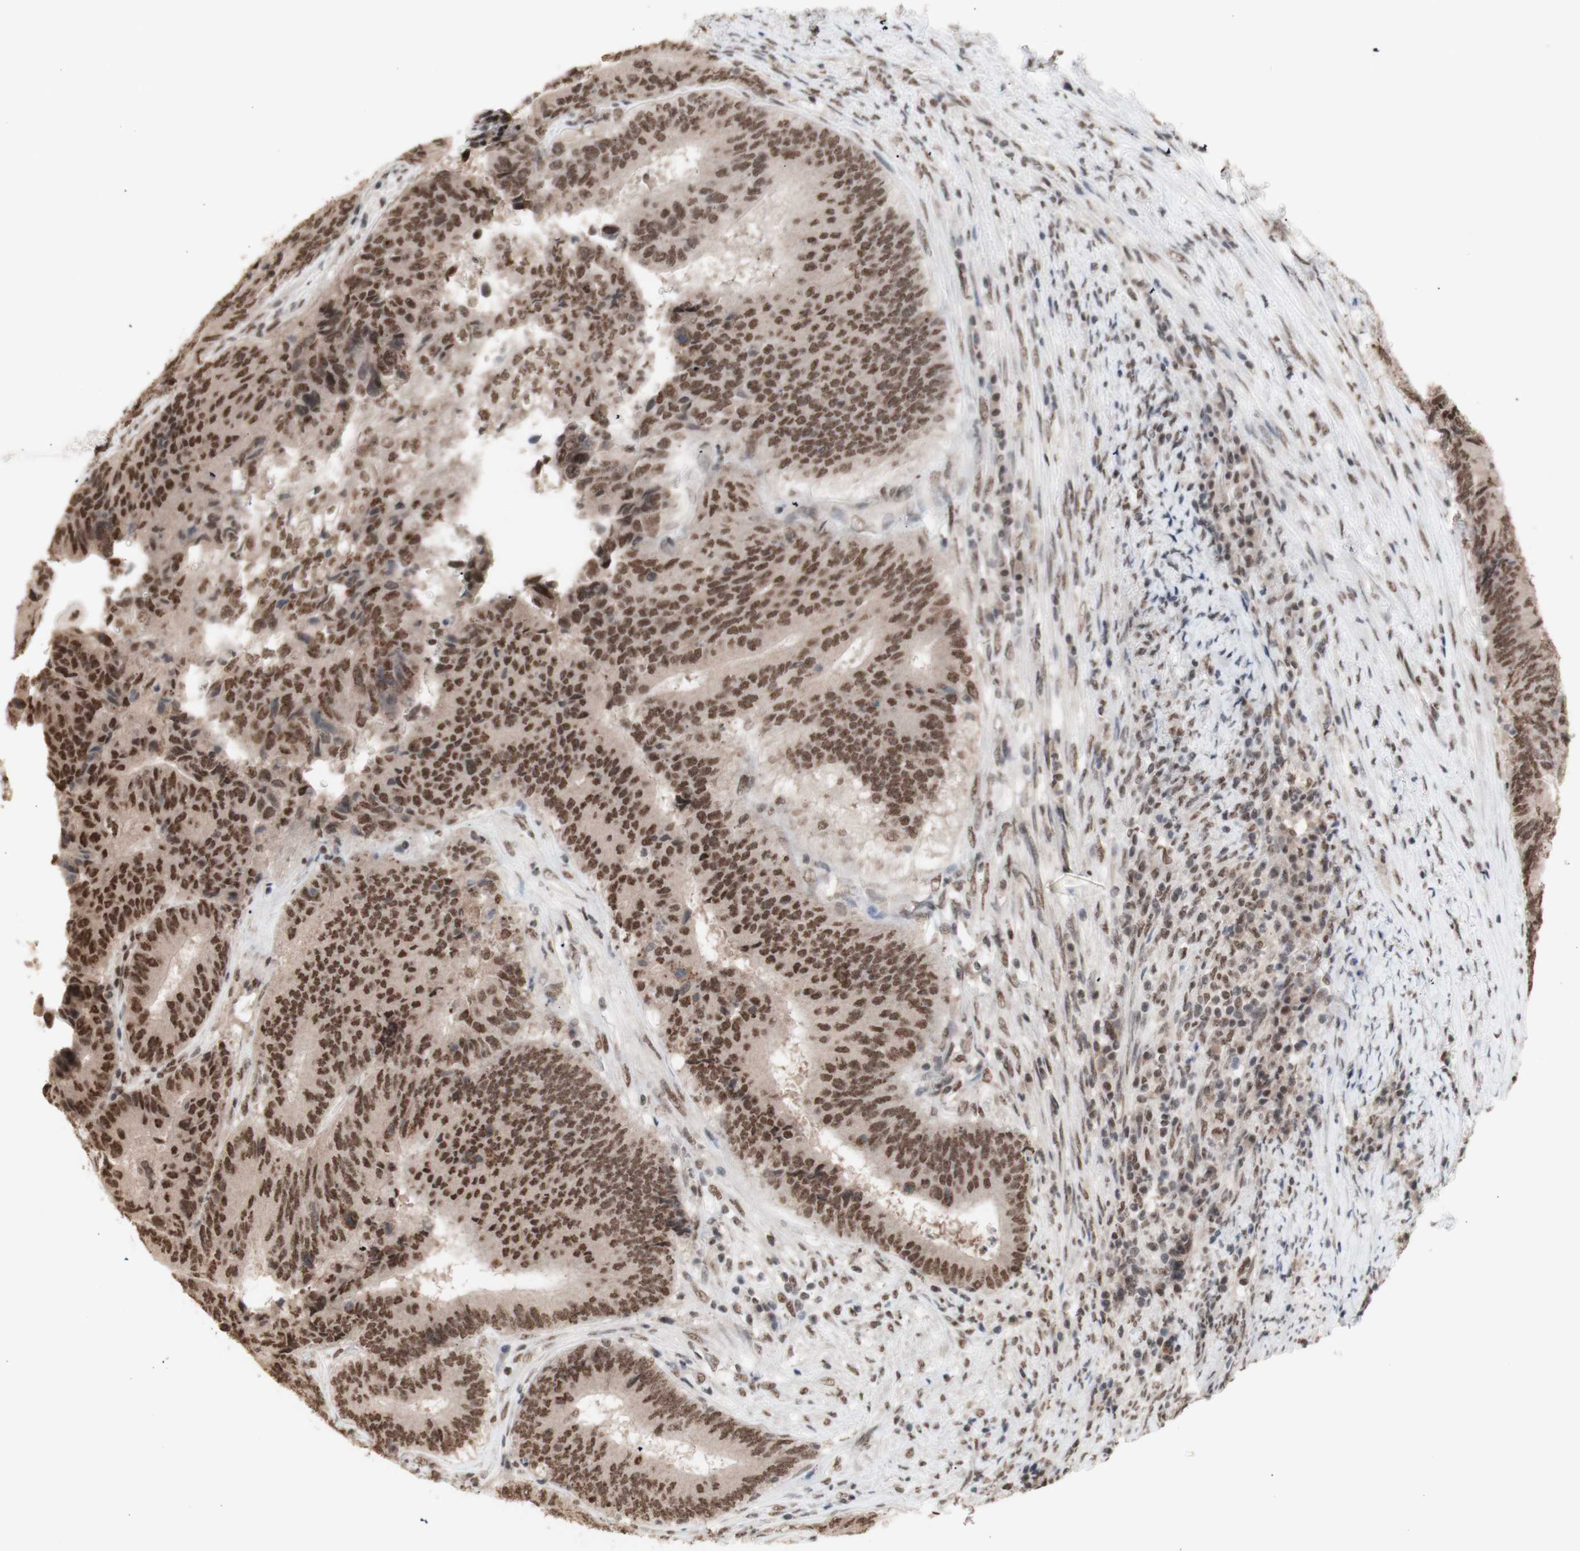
{"staining": {"intensity": "moderate", "quantity": ">75%", "location": "nuclear"}, "tissue": "colorectal cancer", "cell_type": "Tumor cells", "image_type": "cancer", "snomed": [{"axis": "morphology", "description": "Adenocarcinoma, NOS"}, {"axis": "topography", "description": "Rectum"}], "caption": "Colorectal cancer tissue shows moderate nuclear expression in approximately >75% of tumor cells, visualized by immunohistochemistry. The staining was performed using DAB to visualize the protein expression in brown, while the nuclei were stained in blue with hematoxylin (Magnification: 20x).", "gene": "SFPQ", "patient": {"sex": "male", "age": 72}}